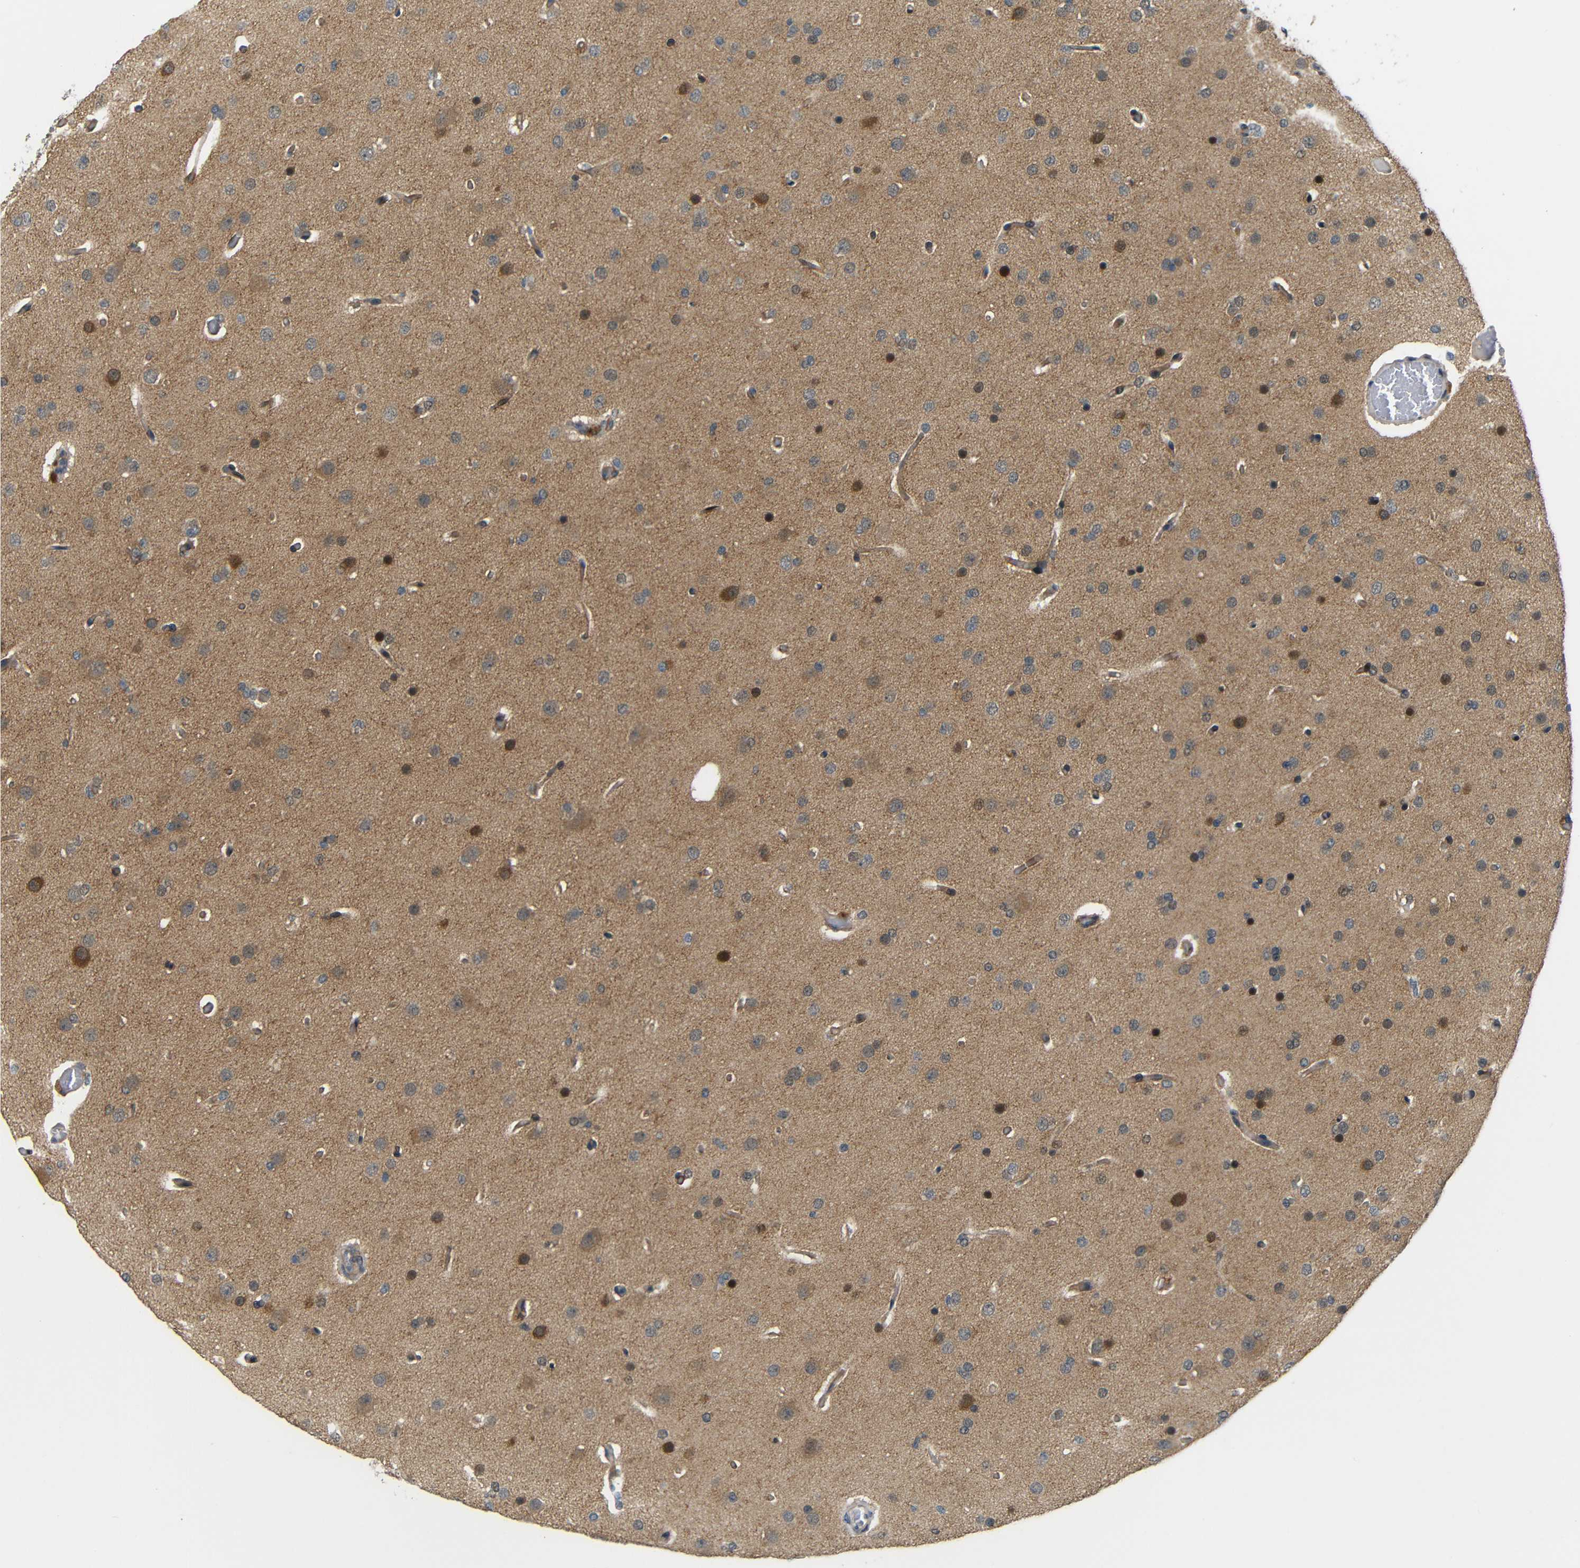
{"staining": {"intensity": "moderate", "quantity": "25%-75%", "location": "cytoplasmic/membranous,nuclear"}, "tissue": "glioma", "cell_type": "Tumor cells", "image_type": "cancer", "snomed": [{"axis": "morphology", "description": "Glioma, malignant, High grade"}, {"axis": "topography", "description": "Cerebral cortex"}], "caption": "Moderate cytoplasmic/membranous and nuclear positivity for a protein is present in approximately 25%-75% of tumor cells of glioma using immunohistochemistry (IHC).", "gene": "SYDE1", "patient": {"sex": "female", "age": 36}}